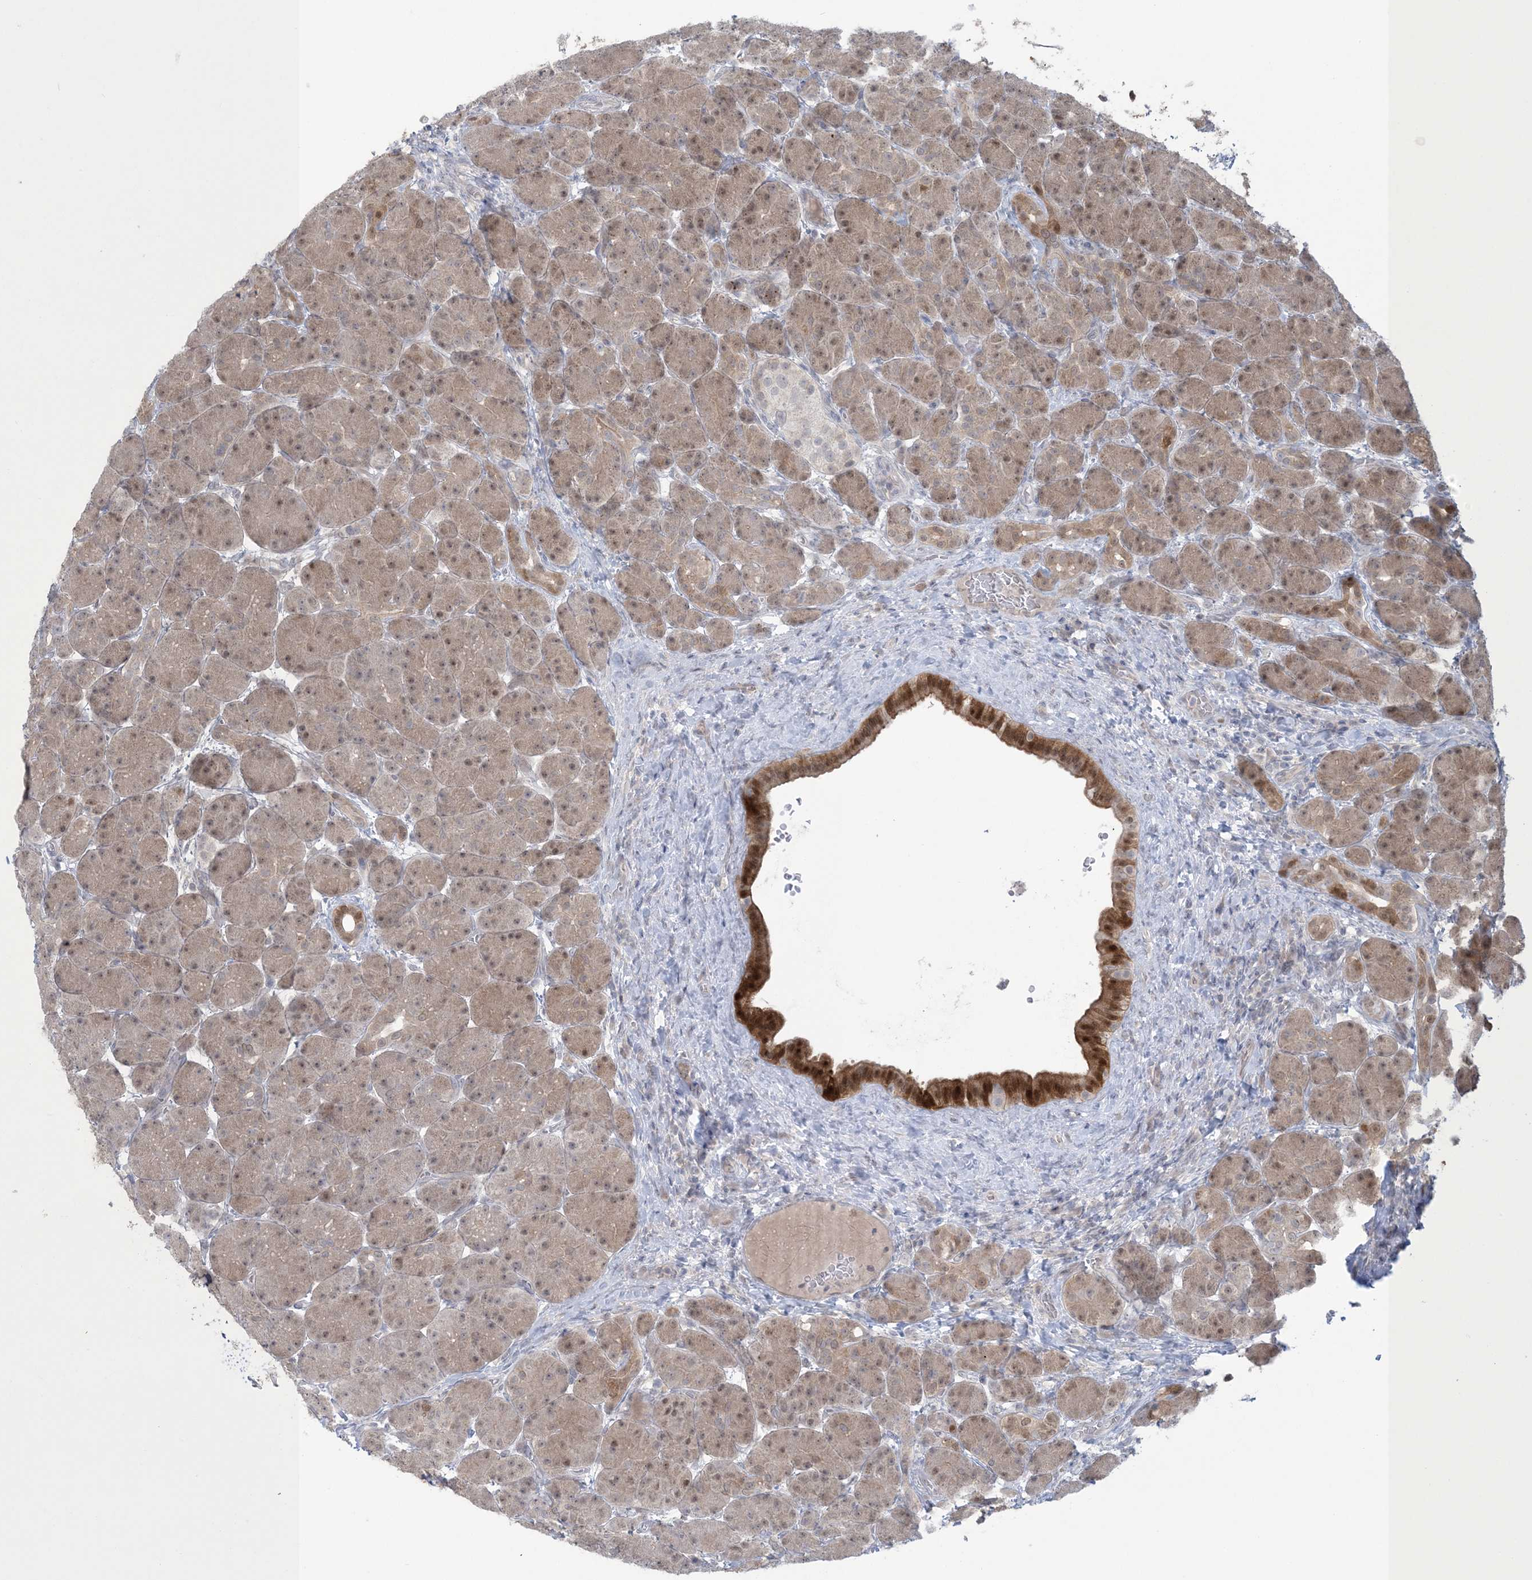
{"staining": {"intensity": "moderate", "quantity": ">75%", "location": "cytoplasmic/membranous,nuclear"}, "tissue": "pancreas", "cell_type": "Exocrine glandular cells", "image_type": "normal", "snomed": [{"axis": "morphology", "description": "Normal tissue, NOS"}, {"axis": "topography", "description": "Pancreas"}], "caption": "Protein staining of normal pancreas reveals moderate cytoplasmic/membranous,nuclear staining in approximately >75% of exocrine glandular cells.", "gene": "NRBP2", "patient": {"sex": "male", "age": 63}}